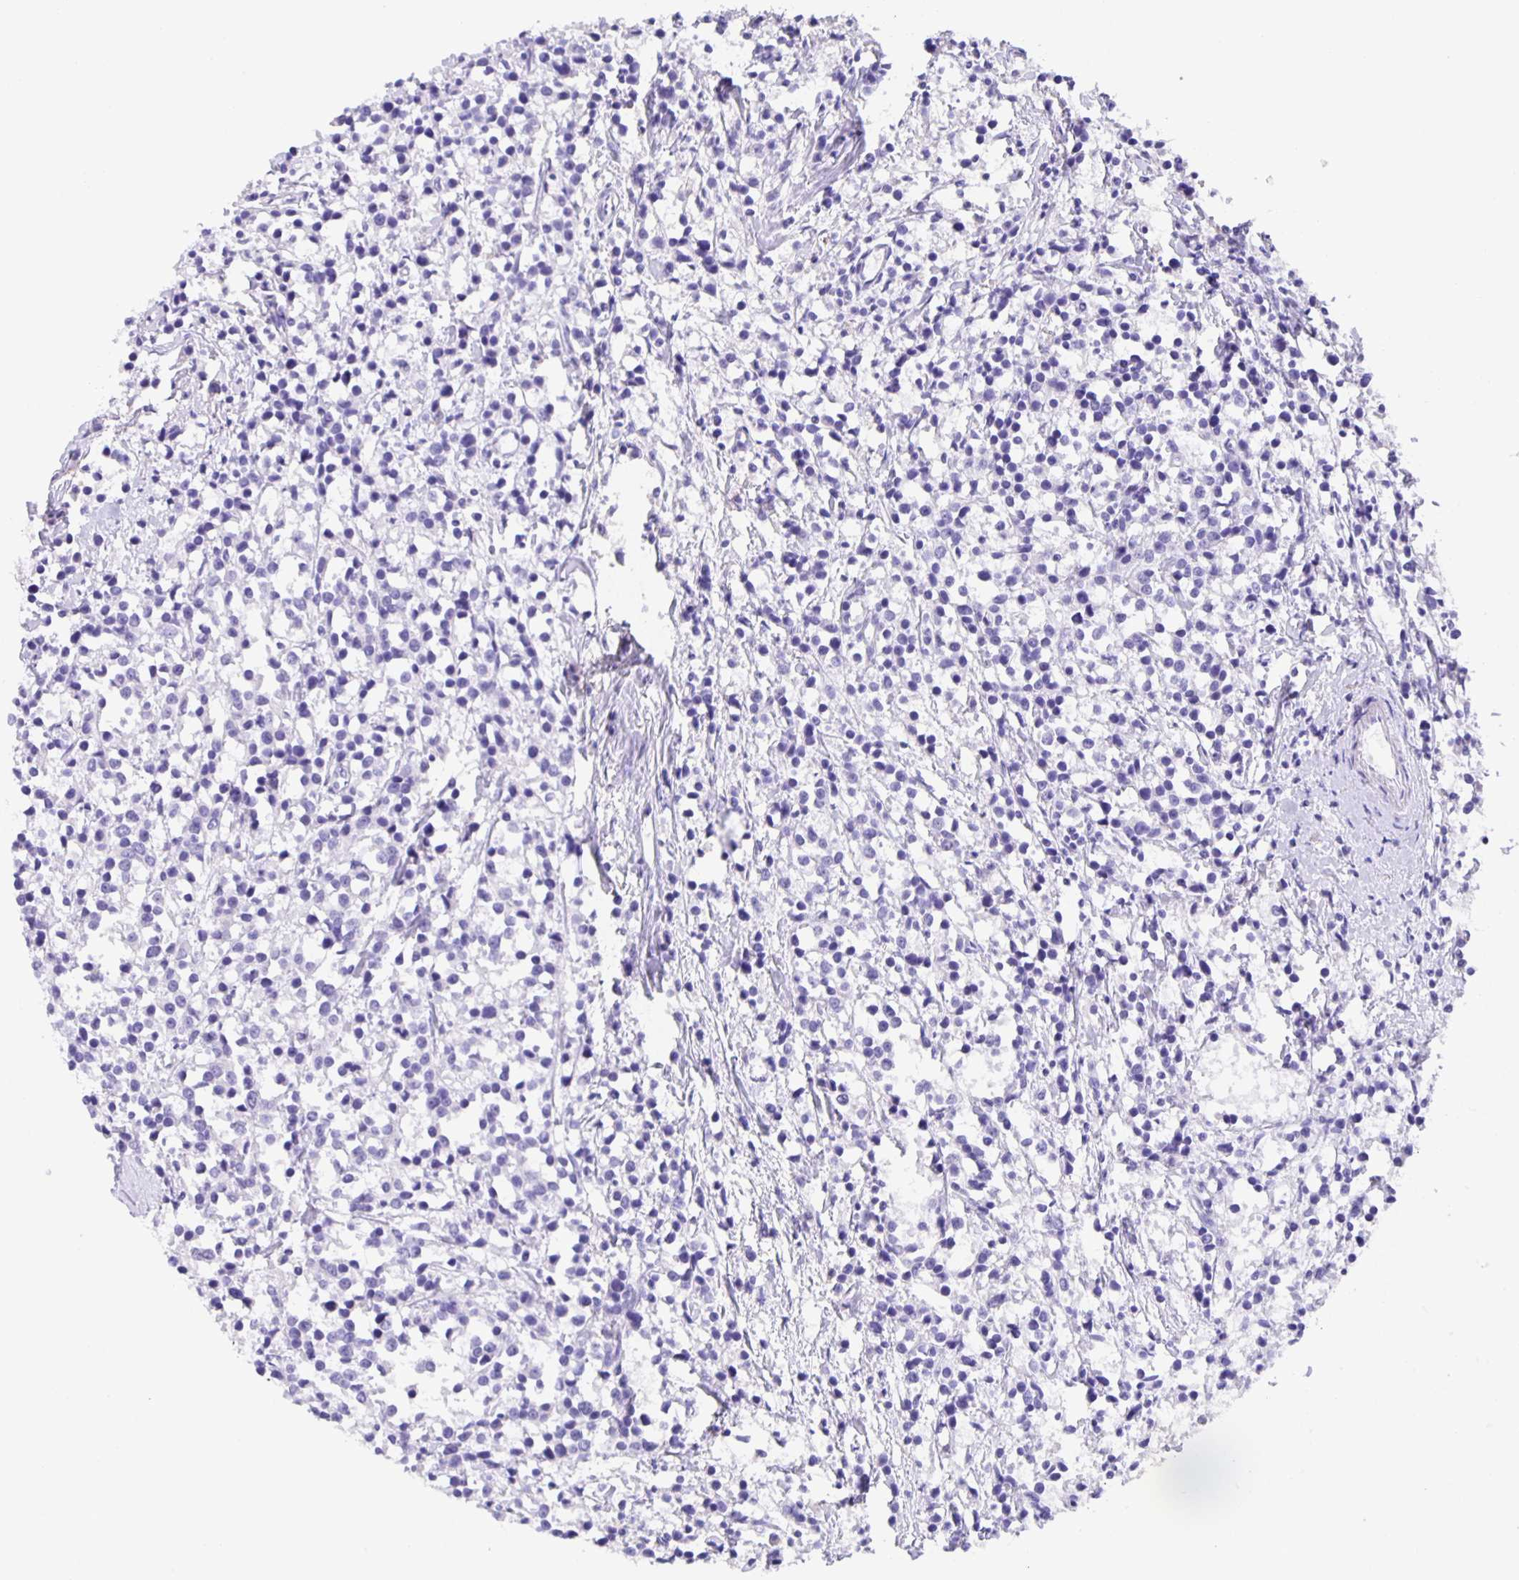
{"staining": {"intensity": "negative", "quantity": "none", "location": "none"}, "tissue": "breast cancer", "cell_type": "Tumor cells", "image_type": "cancer", "snomed": [{"axis": "morphology", "description": "Duct carcinoma"}, {"axis": "topography", "description": "Breast"}], "caption": "Photomicrograph shows no protein staining in tumor cells of breast invasive ductal carcinoma tissue. (DAB (3,3'-diaminobenzidine) IHC, high magnification).", "gene": "GUCA2A", "patient": {"sex": "female", "age": 80}}